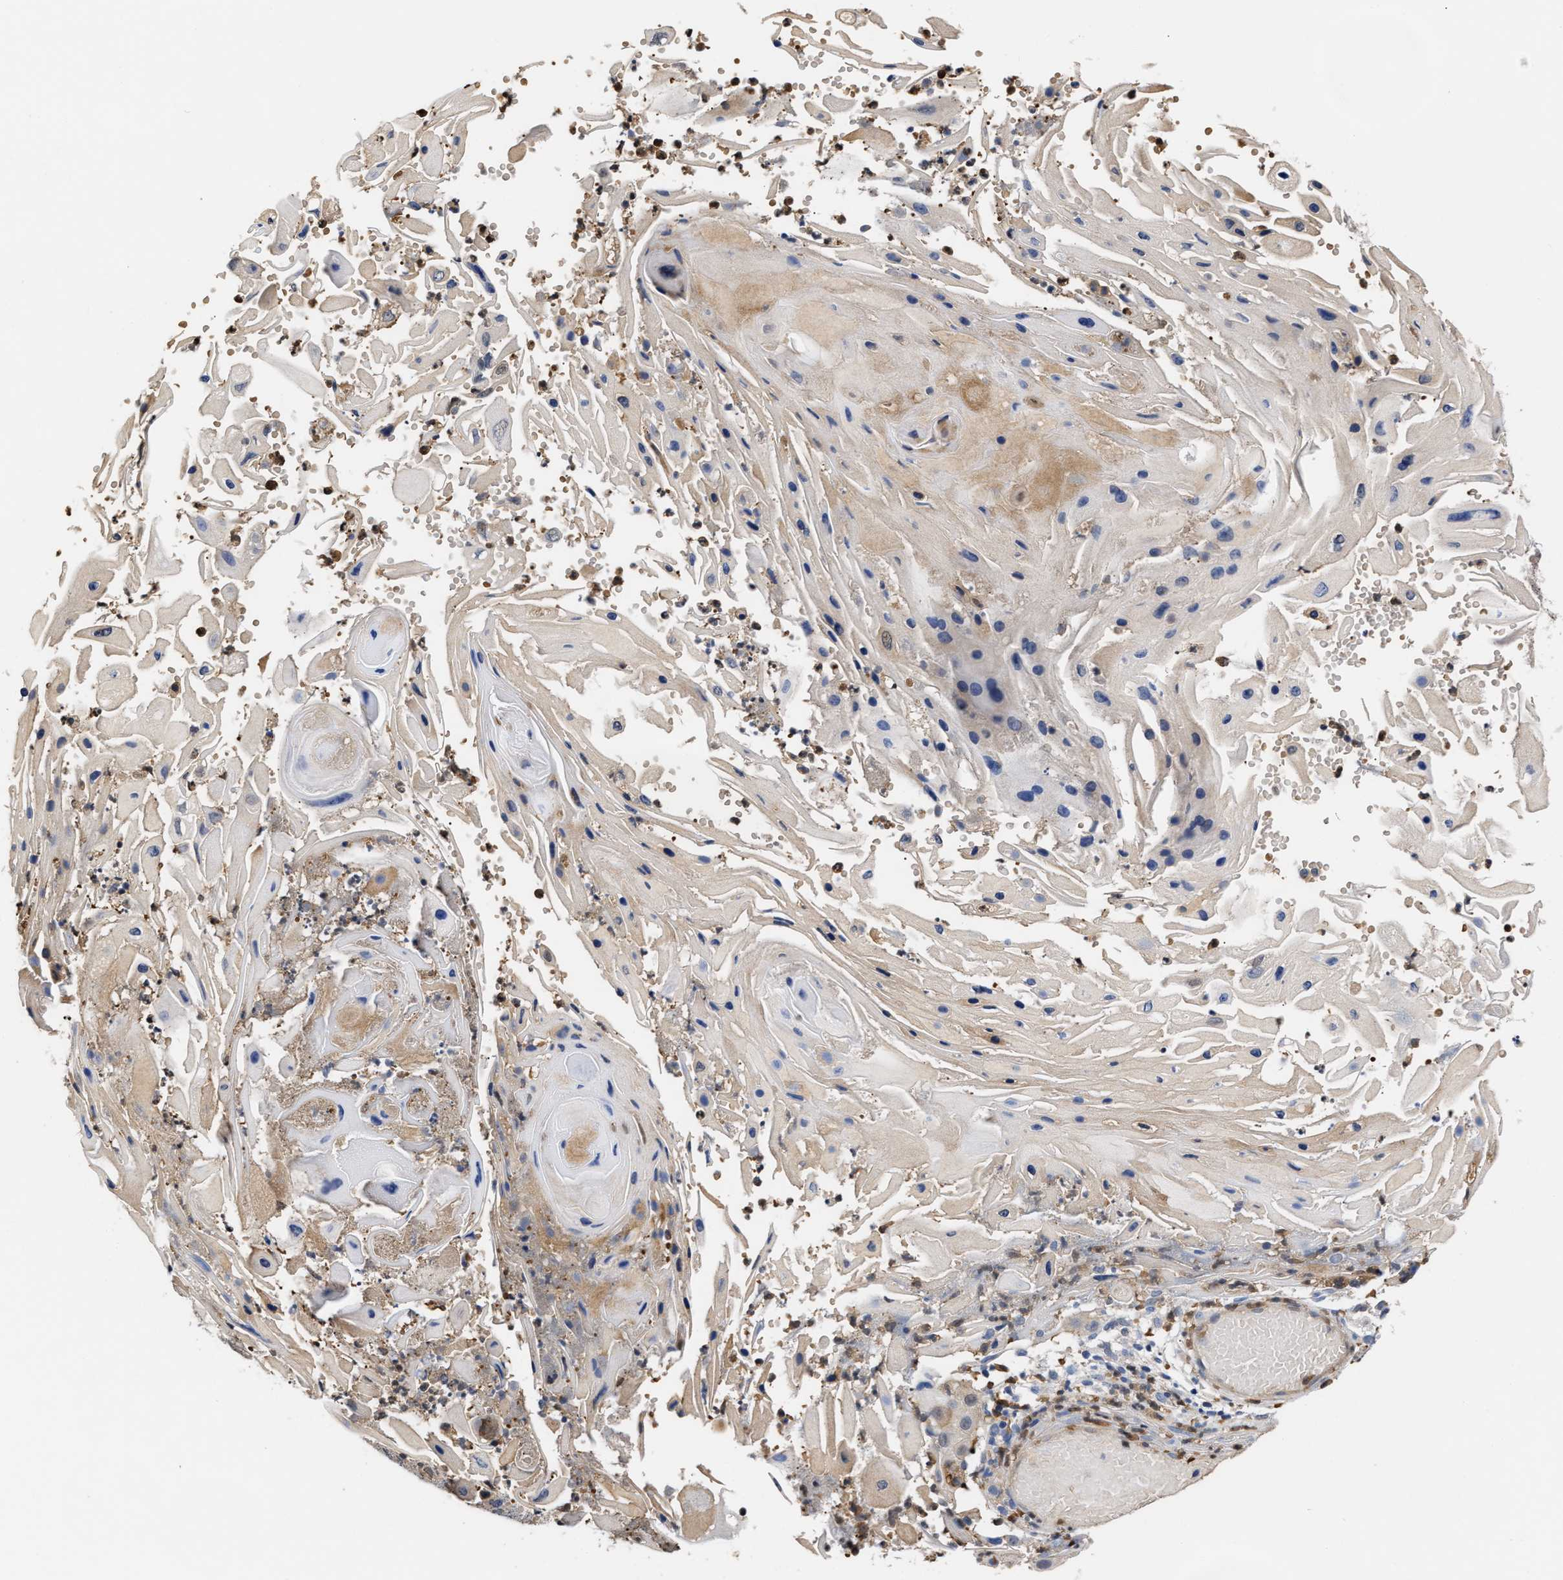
{"staining": {"intensity": "weak", "quantity": "<25%", "location": "cytoplasmic/membranous"}, "tissue": "skin cancer", "cell_type": "Tumor cells", "image_type": "cancer", "snomed": [{"axis": "morphology", "description": "Squamous cell carcinoma, NOS"}, {"axis": "topography", "description": "Skin"}], "caption": "There is no significant expression in tumor cells of skin cancer.", "gene": "KLHDC1", "patient": {"sex": "female", "age": 44}}